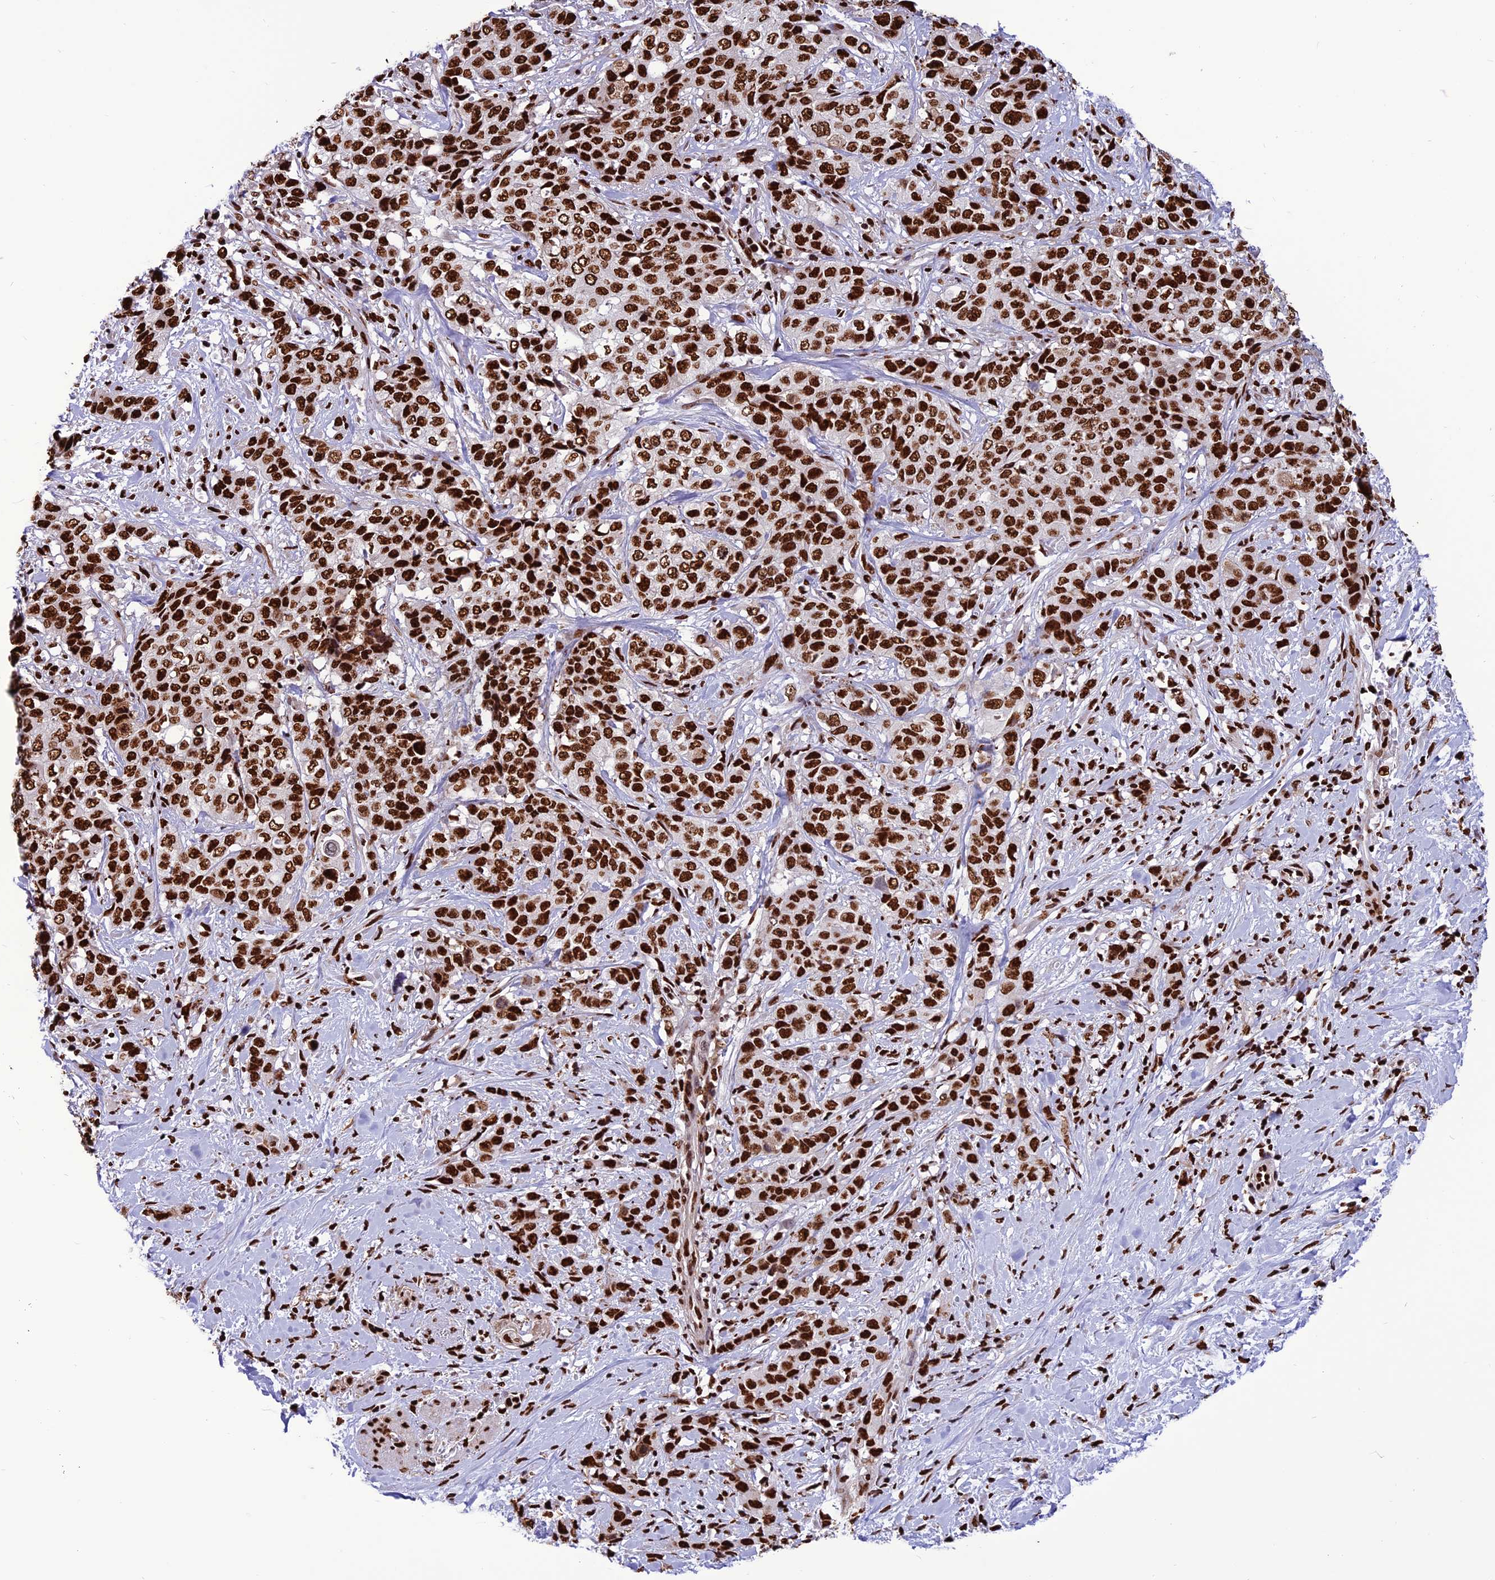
{"staining": {"intensity": "strong", "quantity": ">75%", "location": "nuclear"}, "tissue": "stomach cancer", "cell_type": "Tumor cells", "image_type": "cancer", "snomed": [{"axis": "morphology", "description": "Adenocarcinoma, NOS"}, {"axis": "topography", "description": "Stomach, upper"}], "caption": "Stomach cancer (adenocarcinoma) stained for a protein (brown) shows strong nuclear positive expression in approximately >75% of tumor cells.", "gene": "INO80E", "patient": {"sex": "male", "age": 62}}